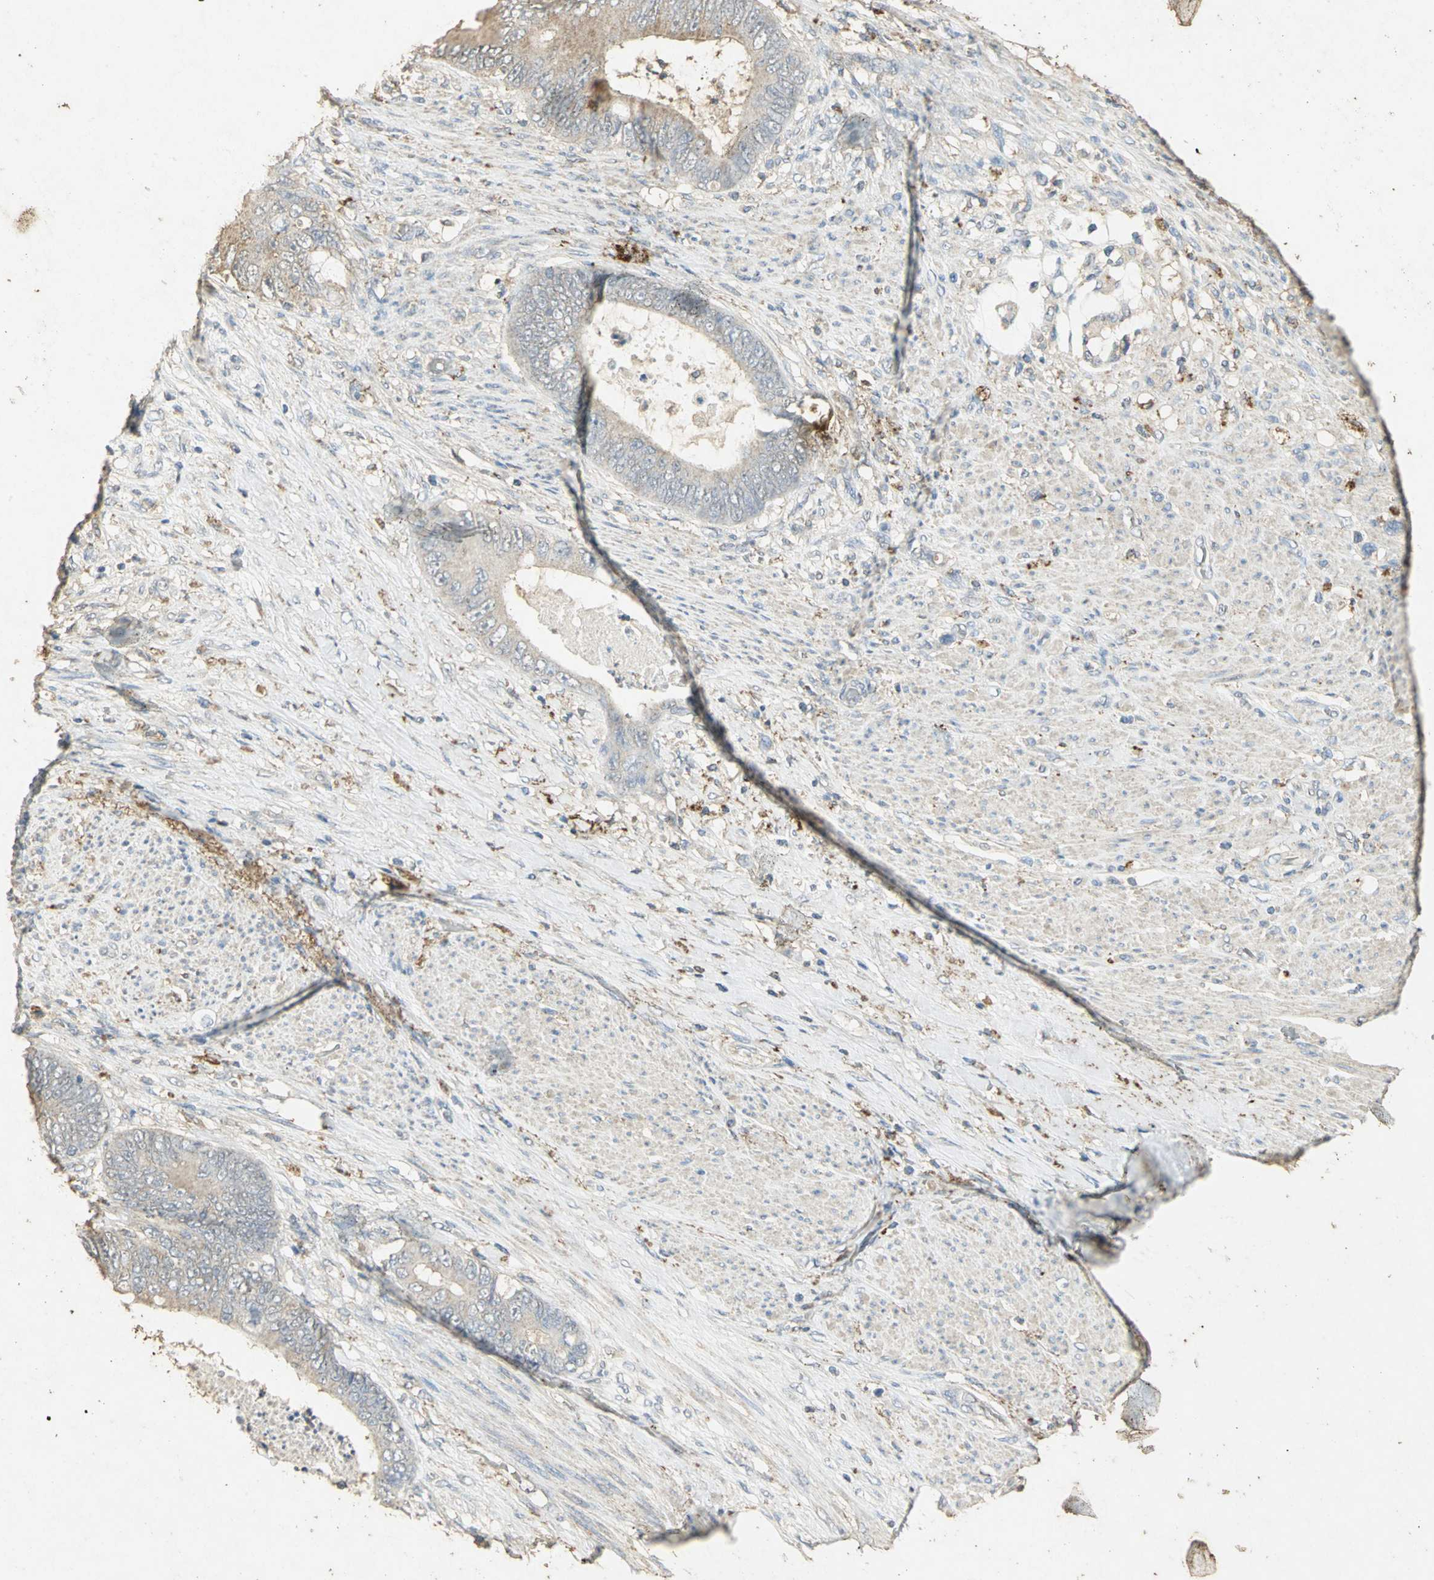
{"staining": {"intensity": "weak", "quantity": "25%-75%", "location": "cytoplasmic/membranous"}, "tissue": "colorectal cancer", "cell_type": "Tumor cells", "image_type": "cancer", "snomed": [{"axis": "morphology", "description": "Adenocarcinoma, NOS"}, {"axis": "topography", "description": "Rectum"}], "caption": "Protein staining of colorectal cancer (adenocarcinoma) tissue demonstrates weak cytoplasmic/membranous positivity in about 25%-75% of tumor cells.", "gene": "ASB9", "patient": {"sex": "female", "age": 77}}